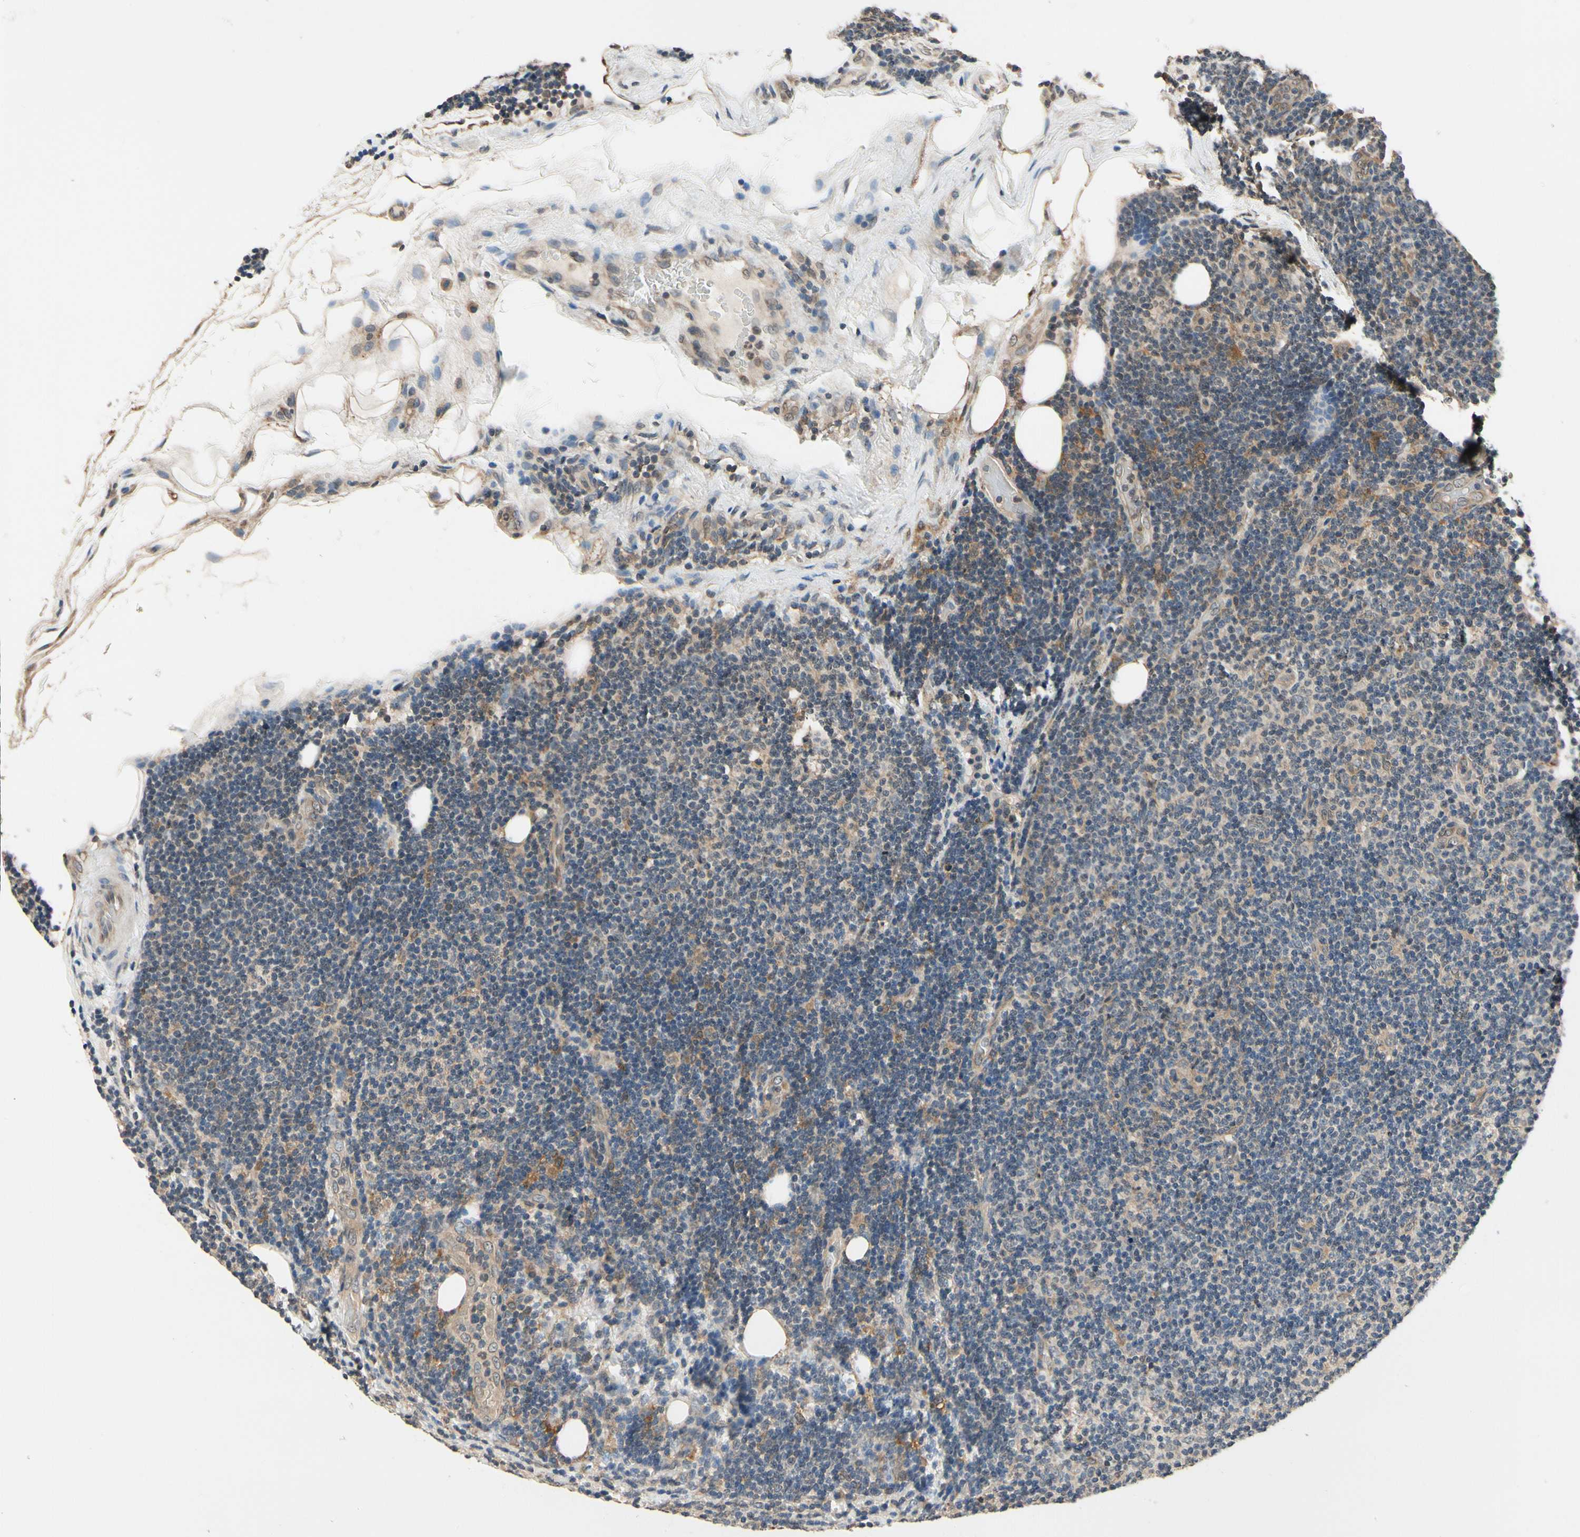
{"staining": {"intensity": "negative", "quantity": "none", "location": "none"}, "tissue": "lymphoma", "cell_type": "Tumor cells", "image_type": "cancer", "snomed": [{"axis": "morphology", "description": "Malignant lymphoma, non-Hodgkin's type, Low grade"}, {"axis": "topography", "description": "Lymph node"}], "caption": "Immunohistochemistry photomicrograph of malignant lymphoma, non-Hodgkin's type (low-grade) stained for a protein (brown), which demonstrates no staining in tumor cells.", "gene": "GCLC", "patient": {"sex": "male", "age": 83}}